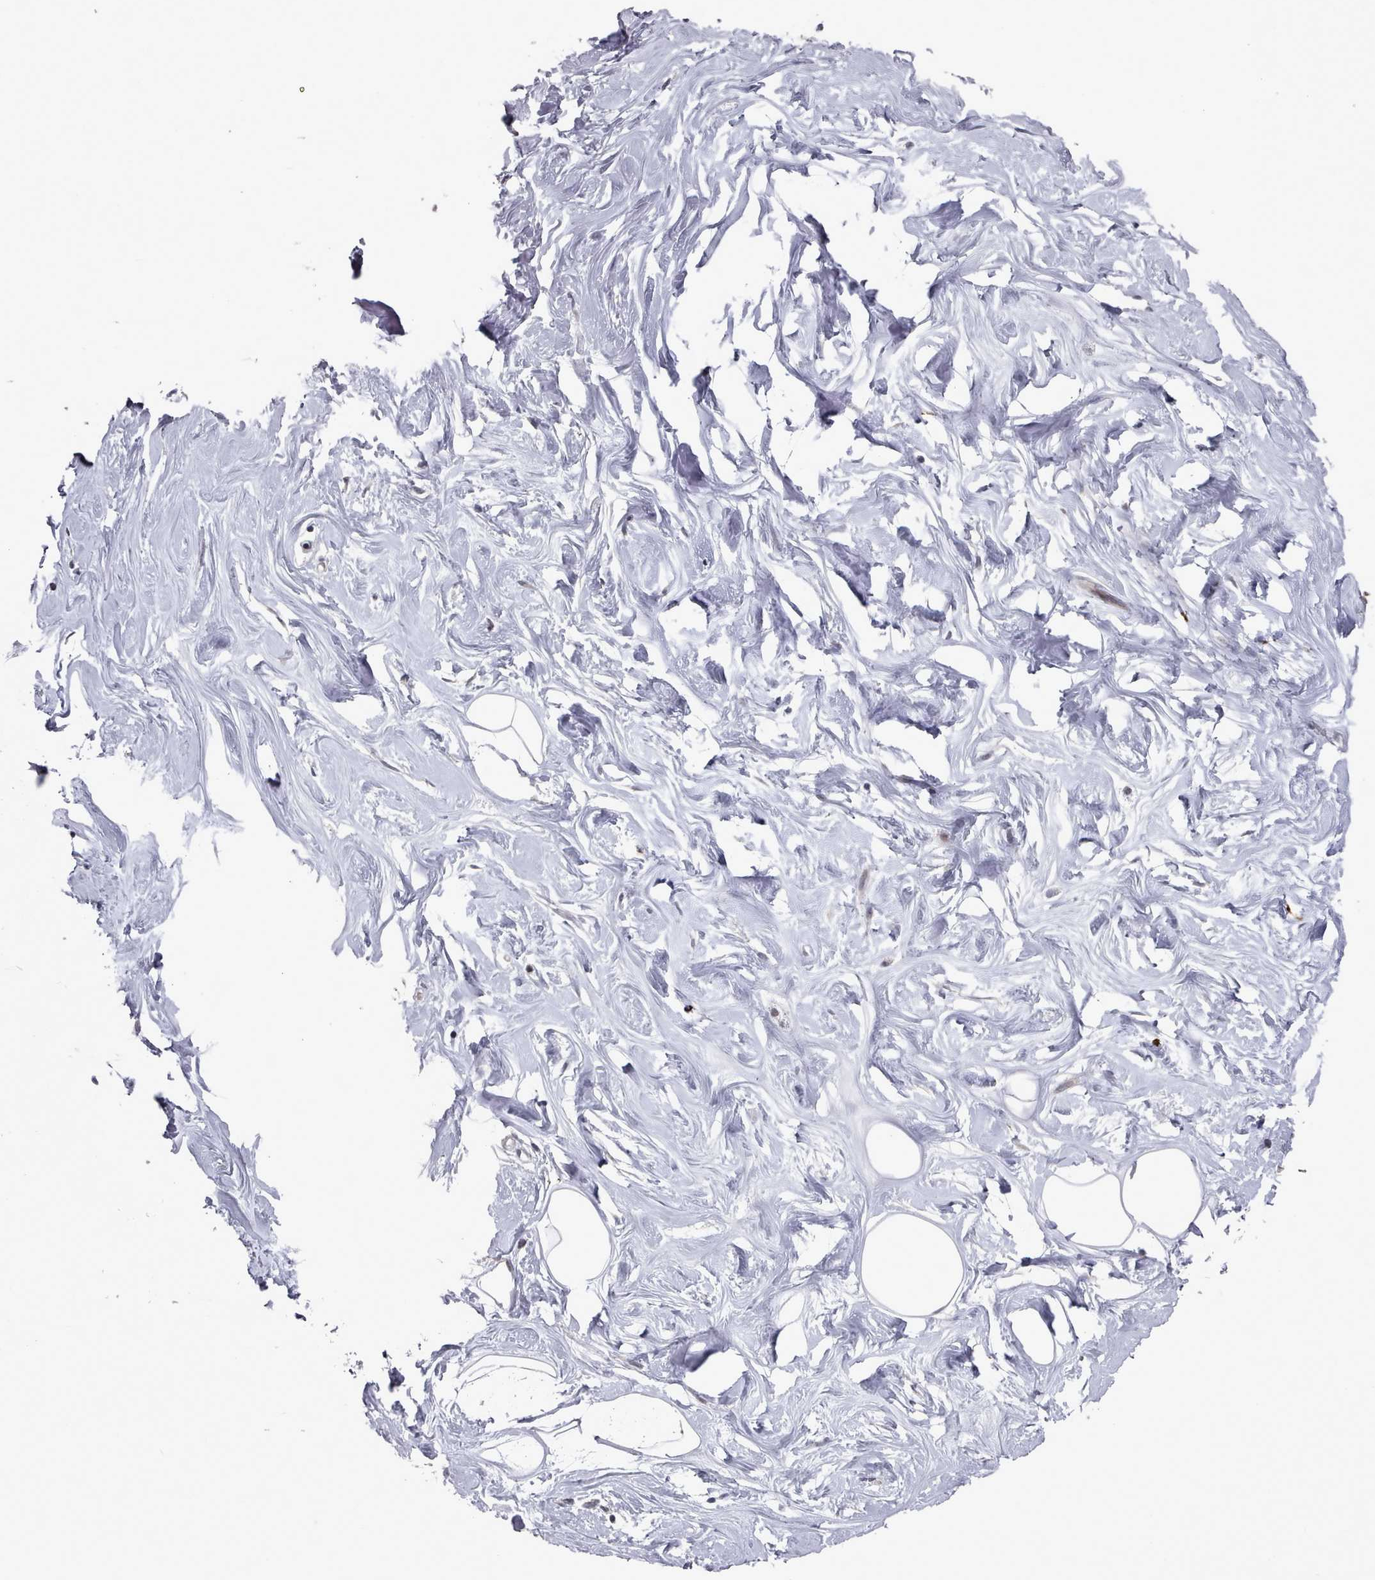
{"staining": {"intensity": "negative", "quantity": "none", "location": "none"}, "tissue": "breast", "cell_type": "Adipocytes", "image_type": "normal", "snomed": [{"axis": "morphology", "description": "Normal tissue, NOS"}, {"axis": "morphology", "description": "Adenoma, NOS"}, {"axis": "topography", "description": "Breast"}], "caption": "IHC image of benign breast: human breast stained with DAB displays no significant protein staining in adipocytes.", "gene": "HYAL3", "patient": {"sex": "female", "age": 23}}